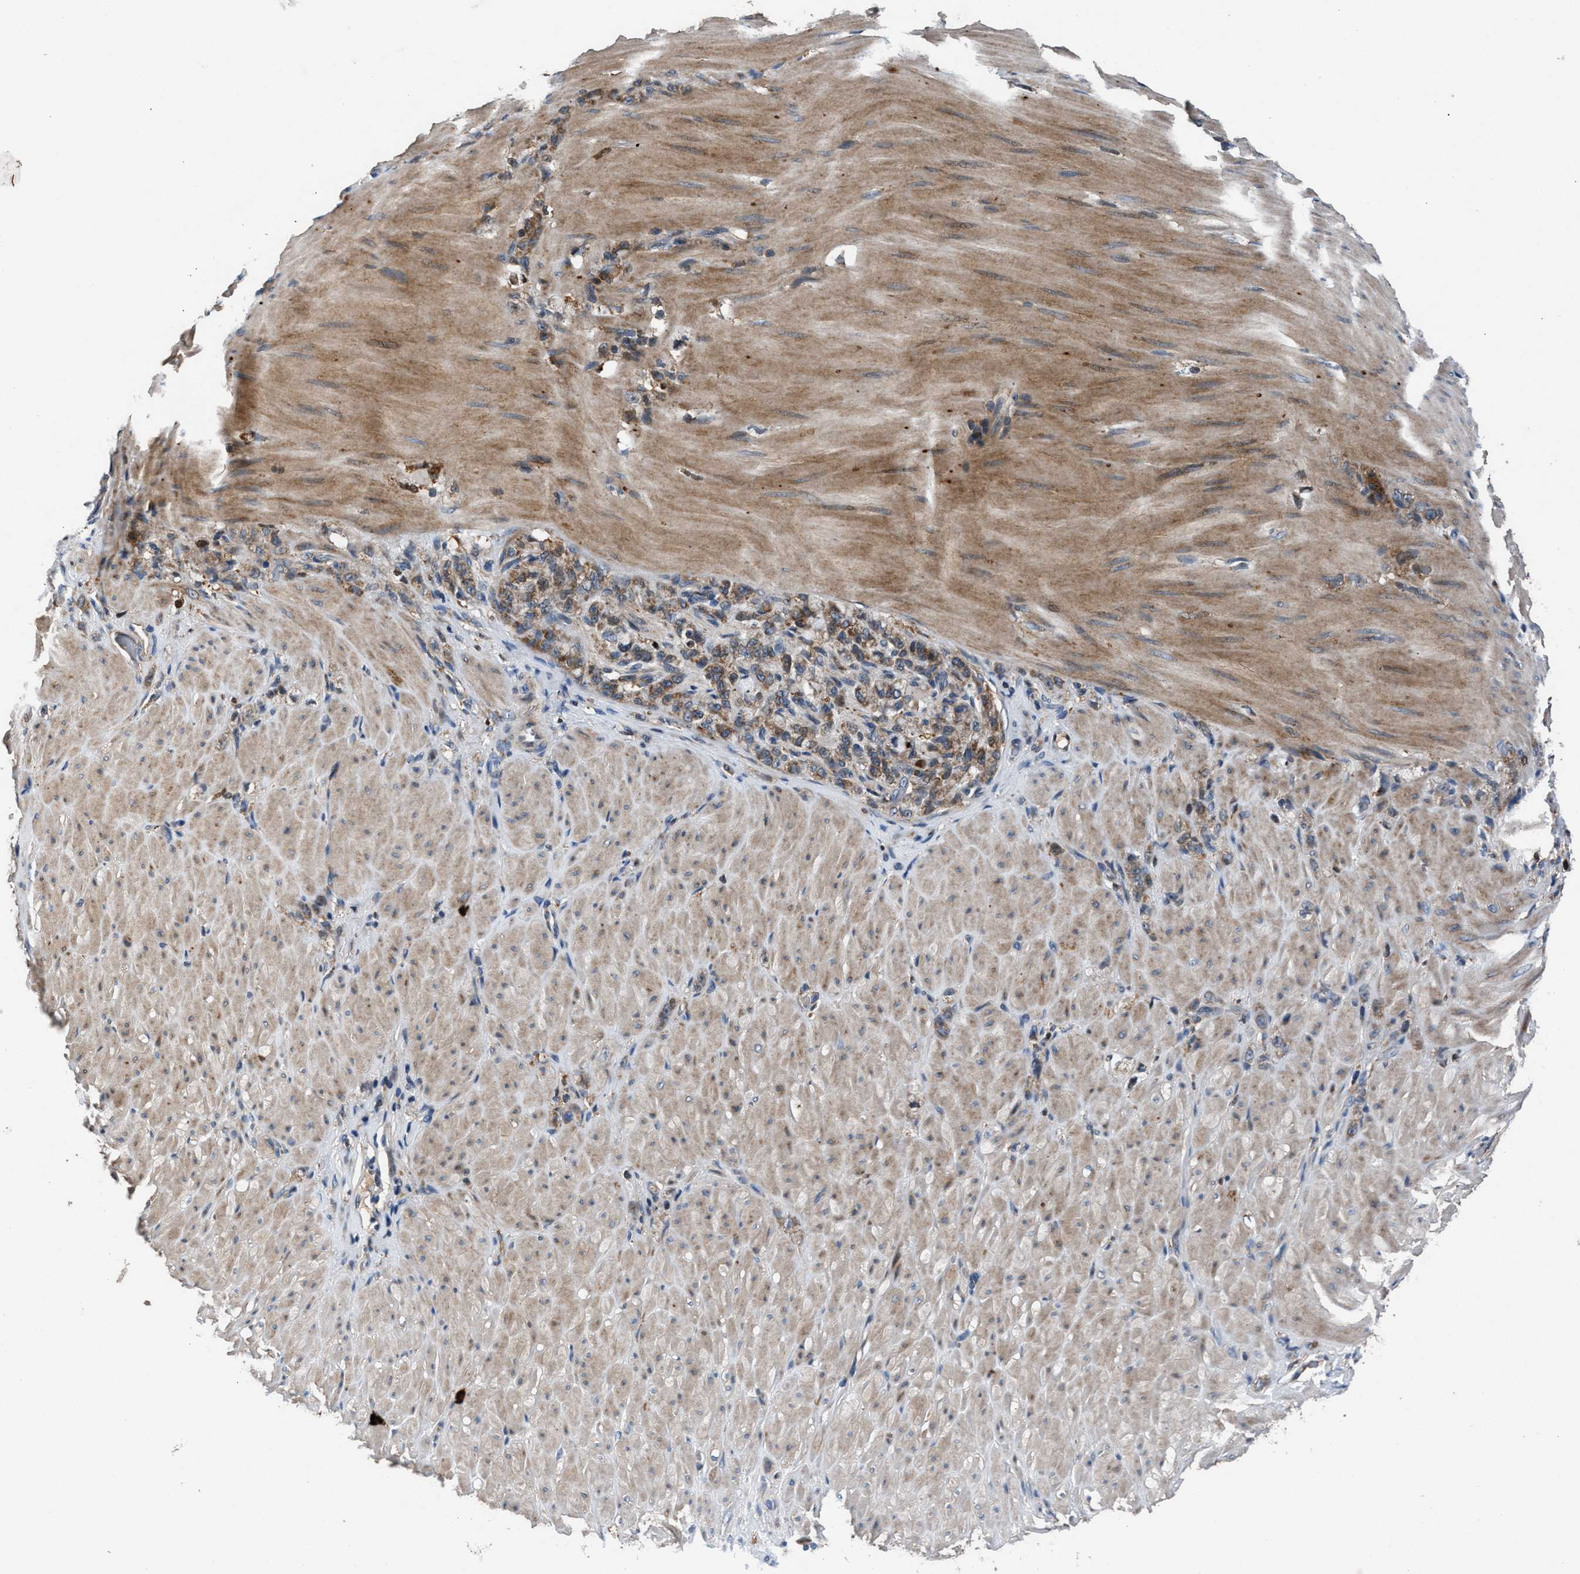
{"staining": {"intensity": "moderate", "quantity": ">75%", "location": "cytoplasmic/membranous"}, "tissue": "stomach cancer", "cell_type": "Tumor cells", "image_type": "cancer", "snomed": [{"axis": "morphology", "description": "Normal tissue, NOS"}, {"axis": "morphology", "description": "Adenocarcinoma, NOS"}, {"axis": "topography", "description": "Stomach"}], "caption": "Tumor cells display medium levels of moderate cytoplasmic/membranous expression in about >75% of cells in human stomach adenocarcinoma.", "gene": "FAM221A", "patient": {"sex": "male", "age": 82}}